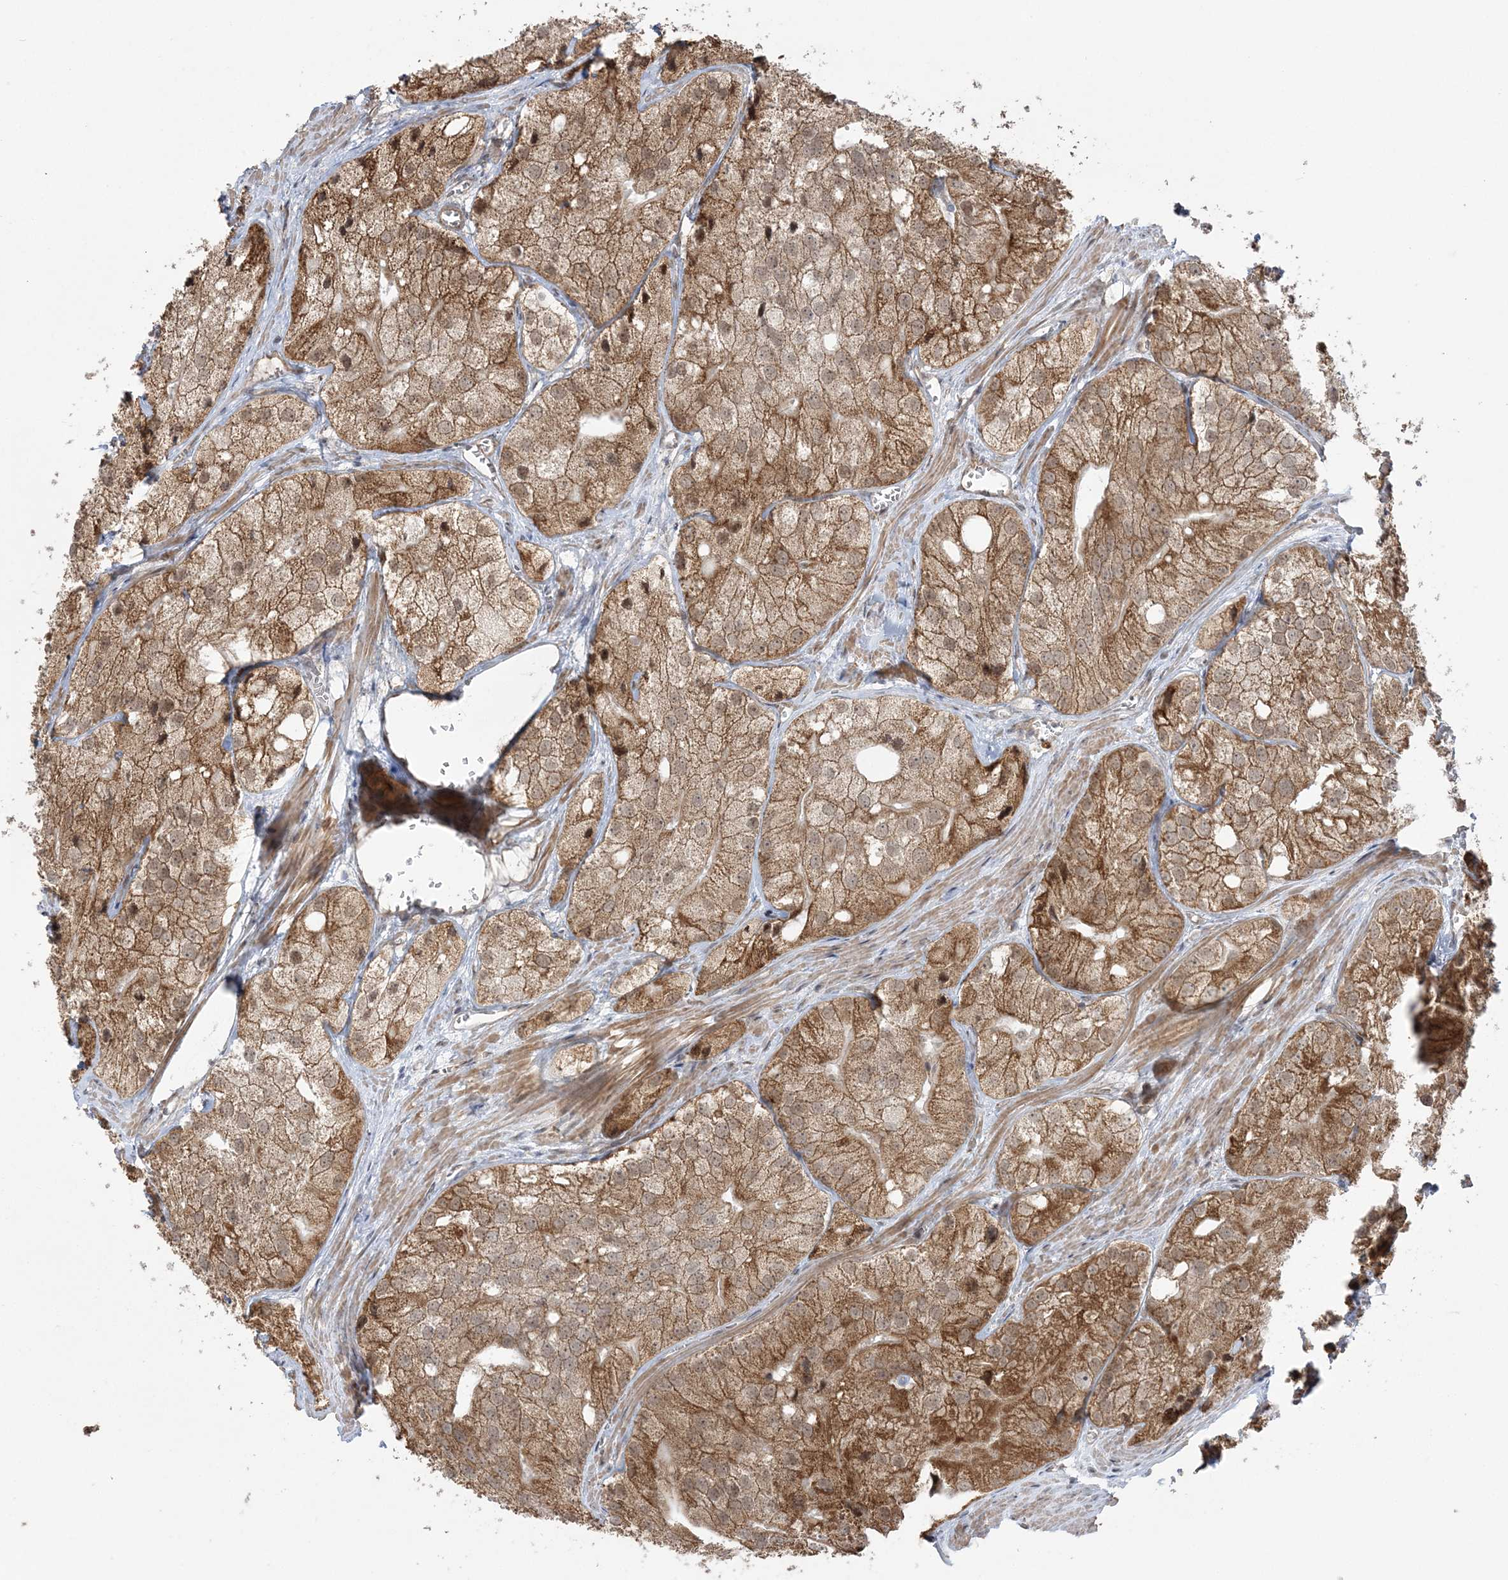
{"staining": {"intensity": "moderate", "quantity": ">75%", "location": "cytoplasmic/membranous"}, "tissue": "prostate cancer", "cell_type": "Tumor cells", "image_type": "cancer", "snomed": [{"axis": "morphology", "description": "Adenocarcinoma, Low grade"}, {"axis": "topography", "description": "Prostate"}], "caption": "Prostate cancer stained with DAB immunohistochemistry reveals medium levels of moderate cytoplasmic/membranous expression in approximately >75% of tumor cells. (DAB (3,3'-diaminobenzidine) IHC with brightfield microscopy, high magnification).", "gene": "MRPL47", "patient": {"sex": "male", "age": 69}}